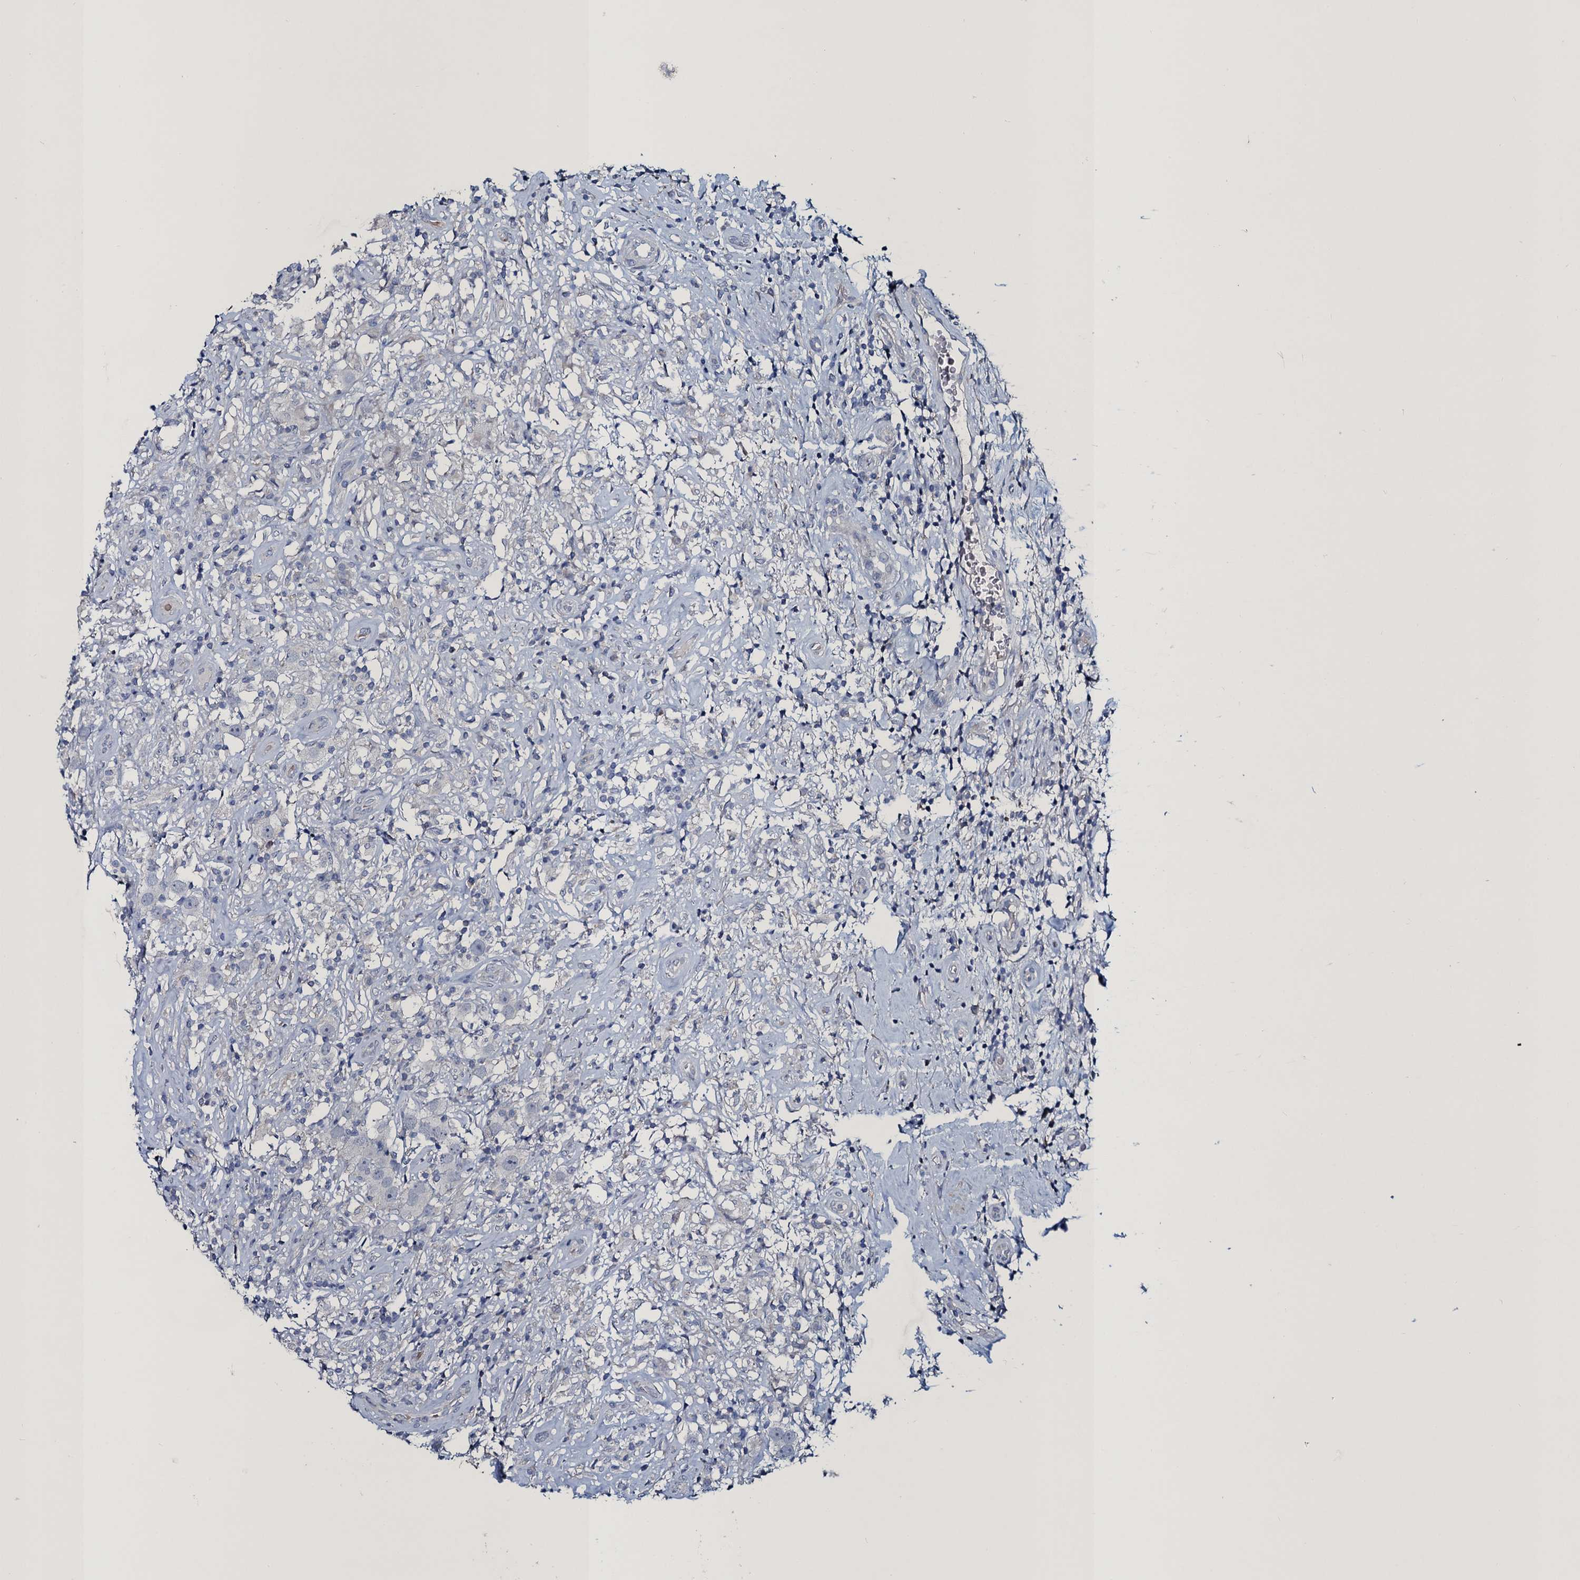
{"staining": {"intensity": "negative", "quantity": "none", "location": "none"}, "tissue": "testis cancer", "cell_type": "Tumor cells", "image_type": "cancer", "snomed": [{"axis": "morphology", "description": "Seminoma, NOS"}, {"axis": "topography", "description": "Testis"}], "caption": "Immunohistochemistry (IHC) photomicrograph of neoplastic tissue: human testis seminoma stained with DAB shows no significant protein staining in tumor cells.", "gene": "ATOSA", "patient": {"sex": "male", "age": 49}}